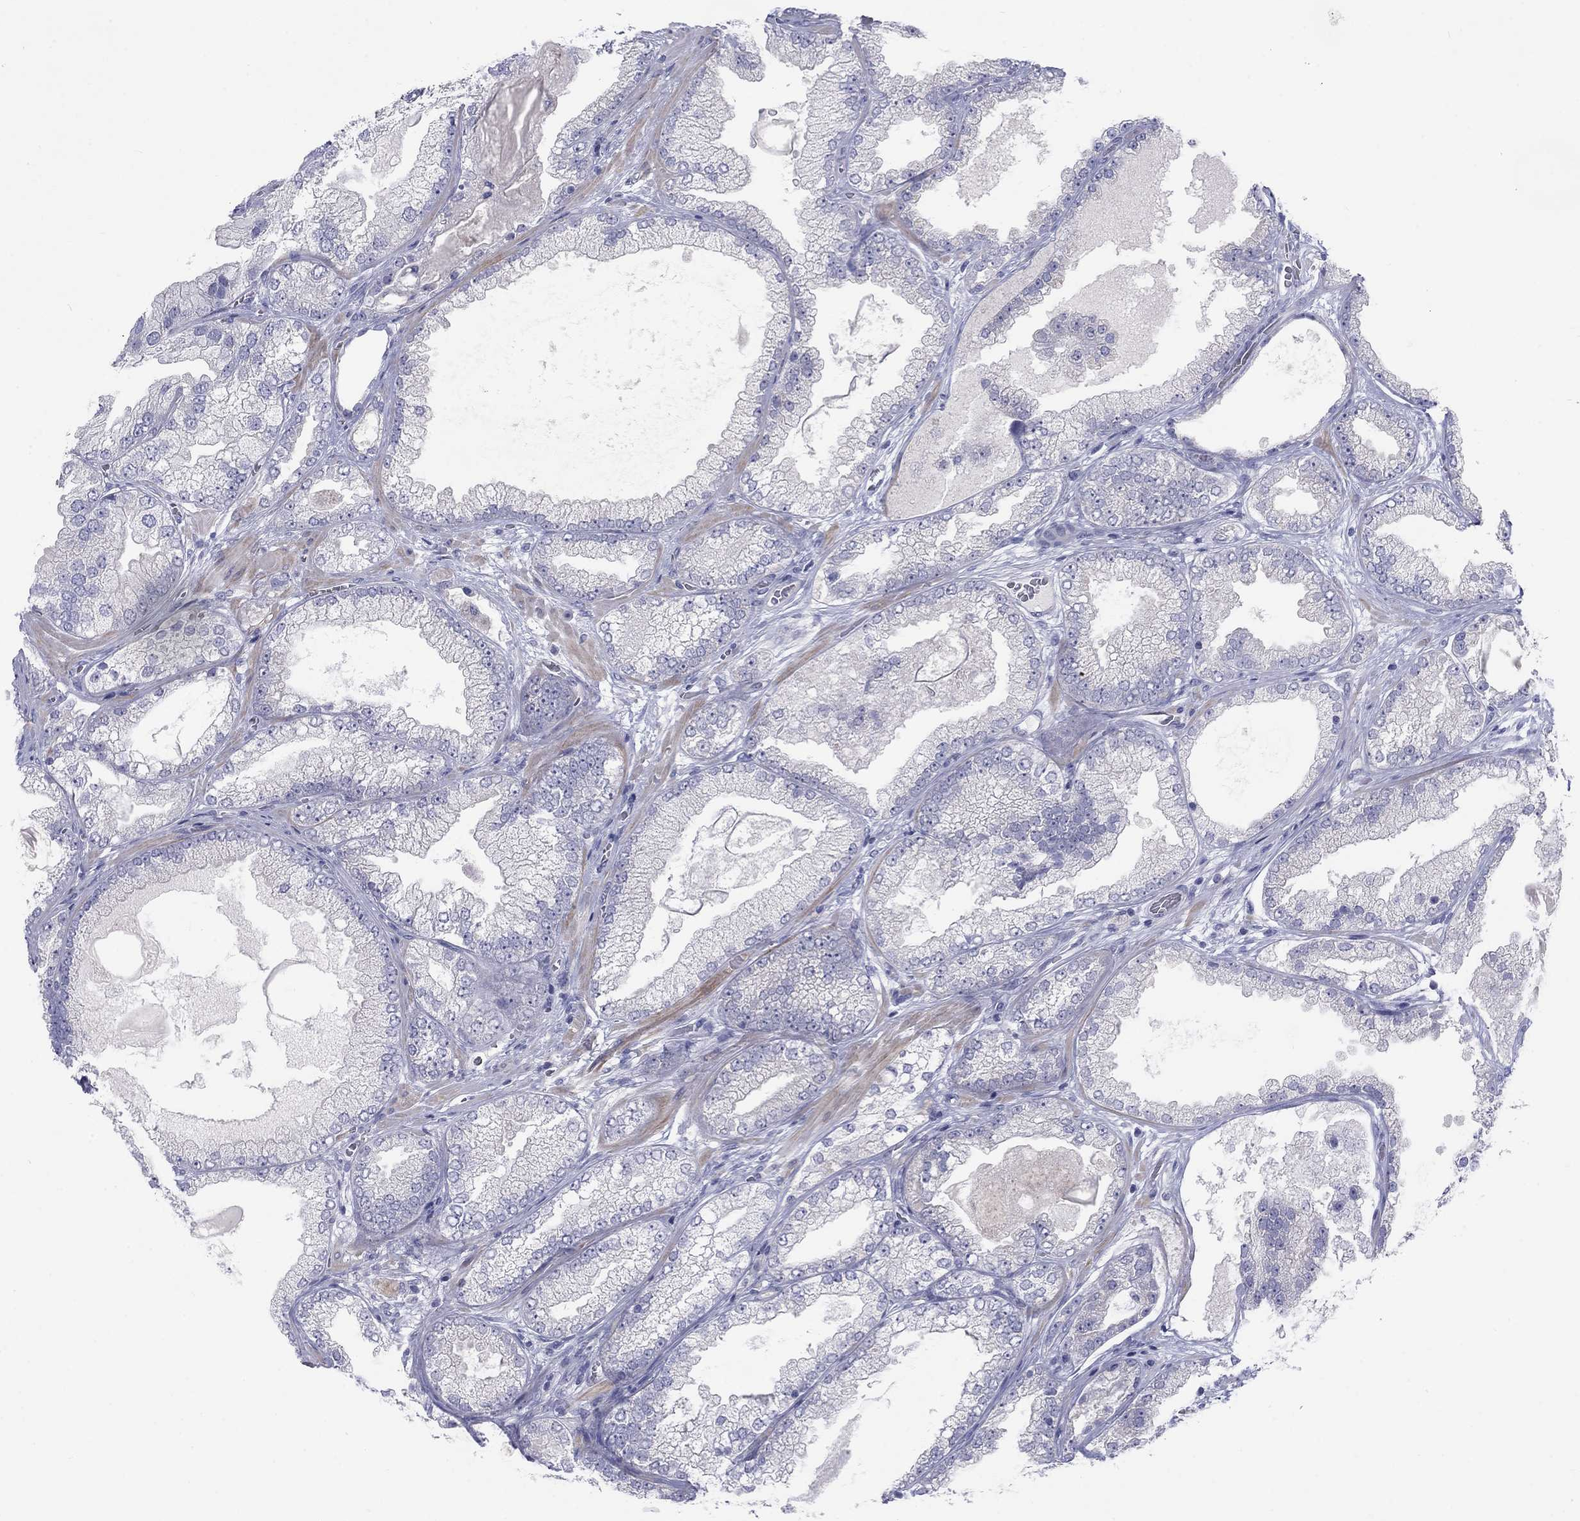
{"staining": {"intensity": "negative", "quantity": "none", "location": "none"}, "tissue": "prostate cancer", "cell_type": "Tumor cells", "image_type": "cancer", "snomed": [{"axis": "morphology", "description": "Adenocarcinoma, Low grade"}, {"axis": "topography", "description": "Prostate"}], "caption": "Human adenocarcinoma (low-grade) (prostate) stained for a protein using IHC demonstrates no staining in tumor cells.", "gene": "CACNA1A", "patient": {"sex": "male", "age": 57}}